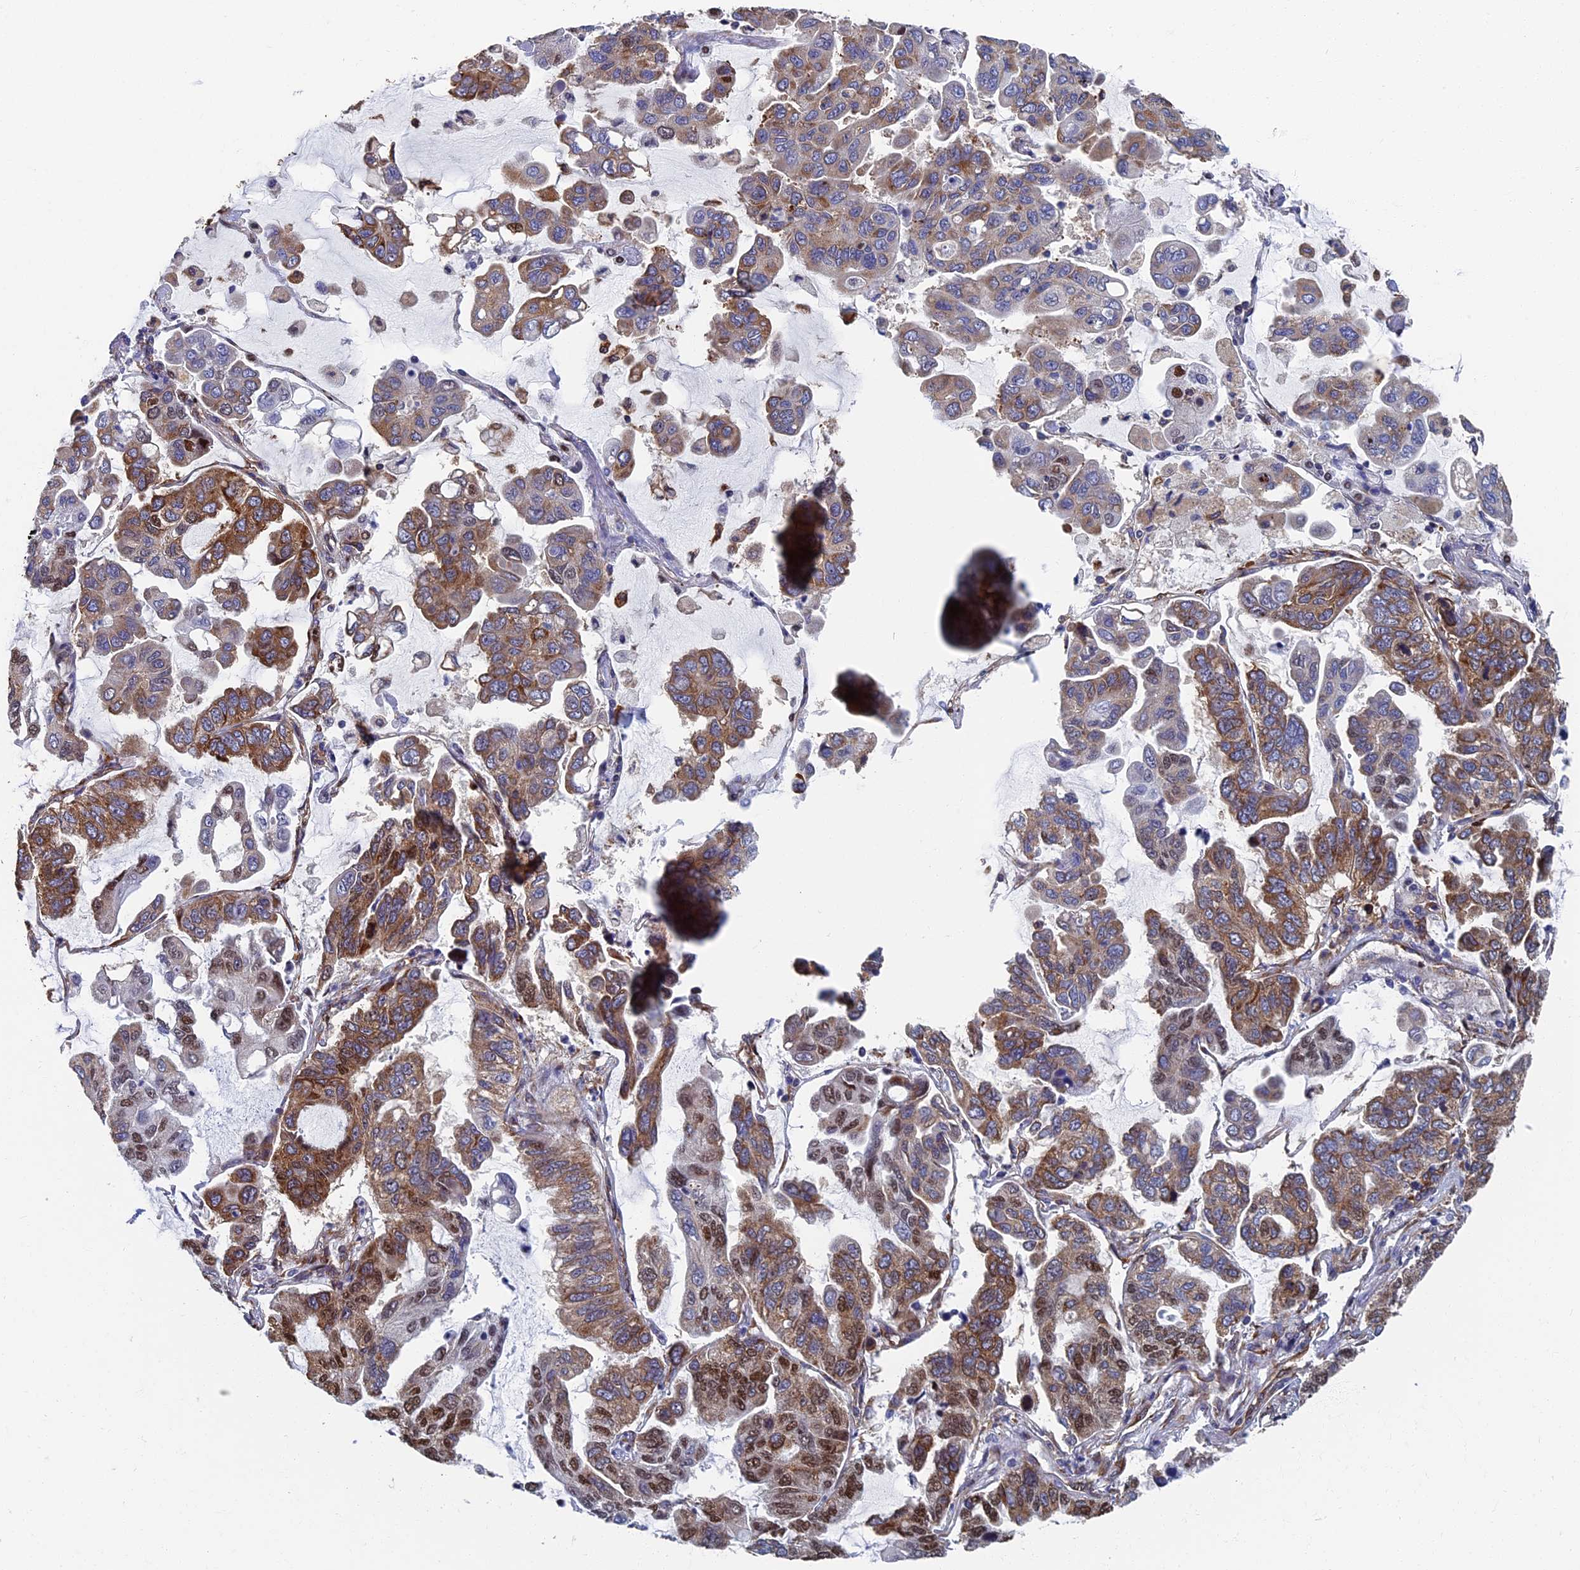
{"staining": {"intensity": "moderate", "quantity": ">75%", "location": "cytoplasmic/membranous,nuclear"}, "tissue": "lung cancer", "cell_type": "Tumor cells", "image_type": "cancer", "snomed": [{"axis": "morphology", "description": "Adenocarcinoma, NOS"}, {"axis": "topography", "description": "Lung"}], "caption": "Immunohistochemistry staining of lung cancer (adenocarcinoma), which demonstrates medium levels of moderate cytoplasmic/membranous and nuclear positivity in about >75% of tumor cells indicating moderate cytoplasmic/membranous and nuclear protein positivity. The staining was performed using DAB (brown) for protein detection and nuclei were counterstained in hematoxylin (blue).", "gene": "YBX1", "patient": {"sex": "male", "age": 64}}